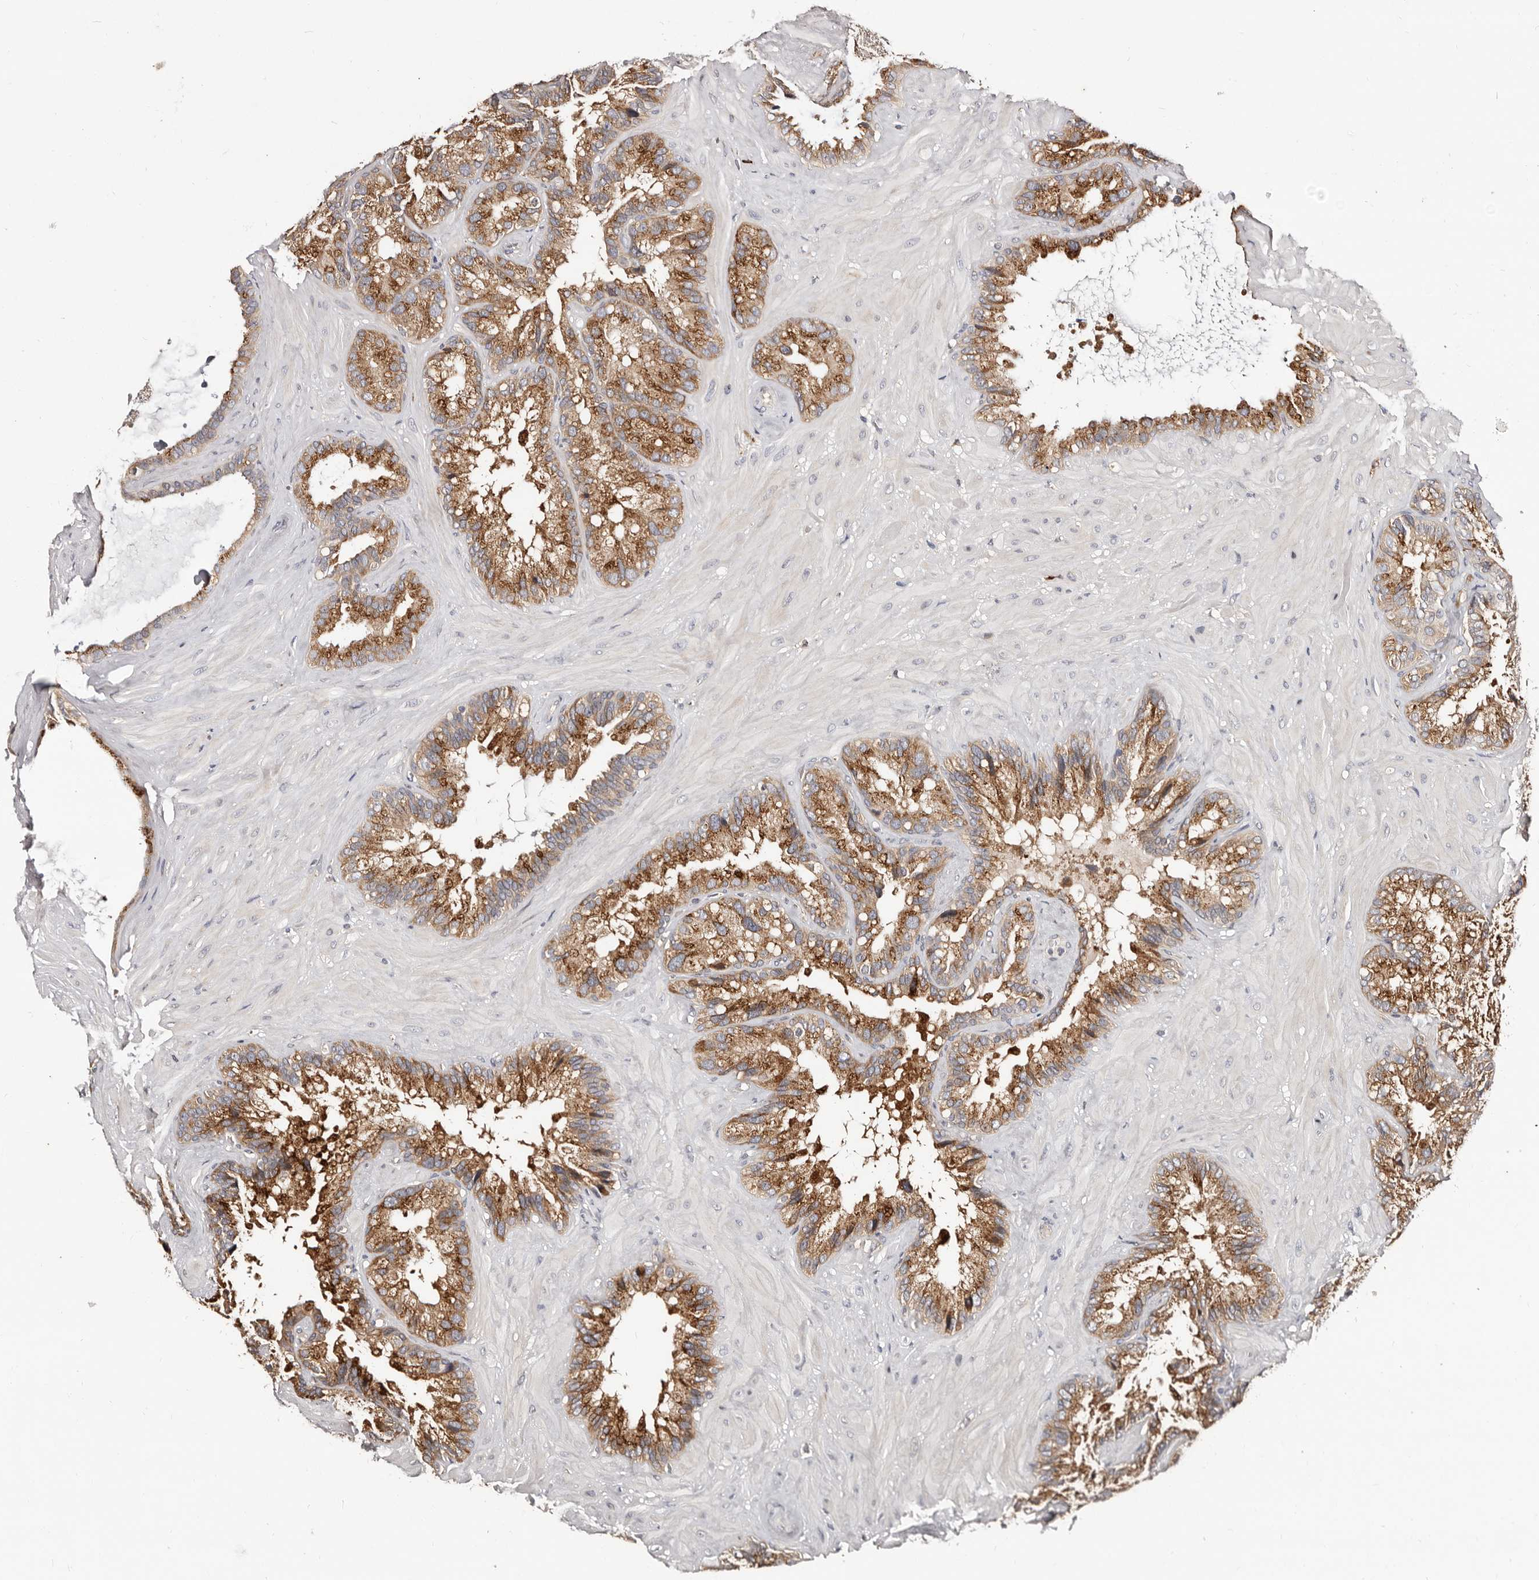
{"staining": {"intensity": "moderate", "quantity": ">75%", "location": "cytoplasmic/membranous"}, "tissue": "seminal vesicle", "cell_type": "Glandular cells", "image_type": "normal", "snomed": [{"axis": "morphology", "description": "Normal tissue, NOS"}, {"axis": "topography", "description": "Prostate"}, {"axis": "topography", "description": "Seminal veicle"}], "caption": "The image shows immunohistochemical staining of normal seminal vesicle. There is moderate cytoplasmic/membranous expression is identified in approximately >75% of glandular cells. (IHC, brightfield microscopy, high magnification).", "gene": "DACT2", "patient": {"sex": "male", "age": 68}}